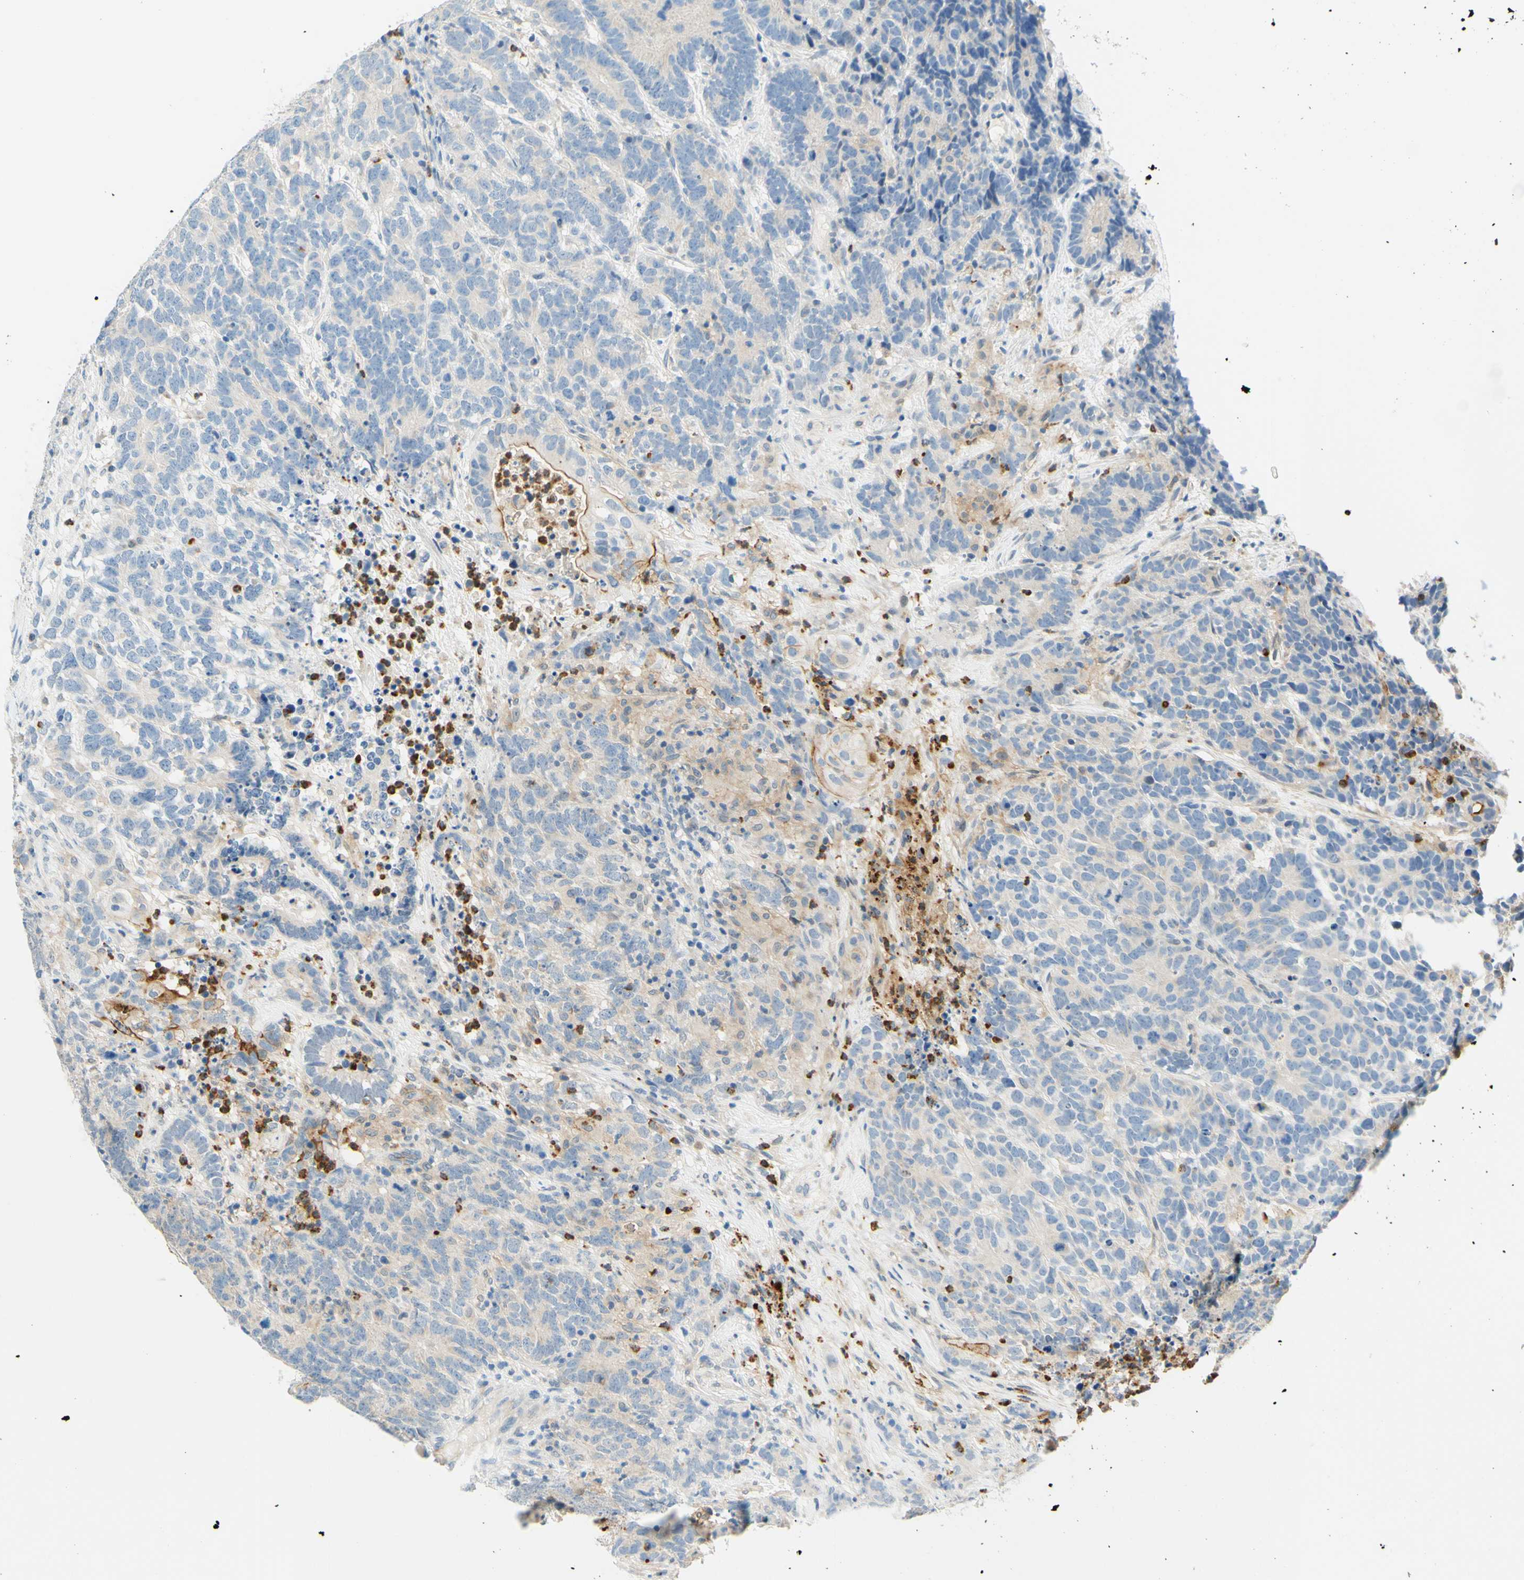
{"staining": {"intensity": "weak", "quantity": "<25%", "location": "cytoplasmic/membranous"}, "tissue": "testis cancer", "cell_type": "Tumor cells", "image_type": "cancer", "snomed": [{"axis": "morphology", "description": "Carcinoma, Embryonal, NOS"}, {"axis": "topography", "description": "Testis"}], "caption": "A histopathology image of embryonal carcinoma (testis) stained for a protein reveals no brown staining in tumor cells.", "gene": "TREM2", "patient": {"sex": "male", "age": 26}}